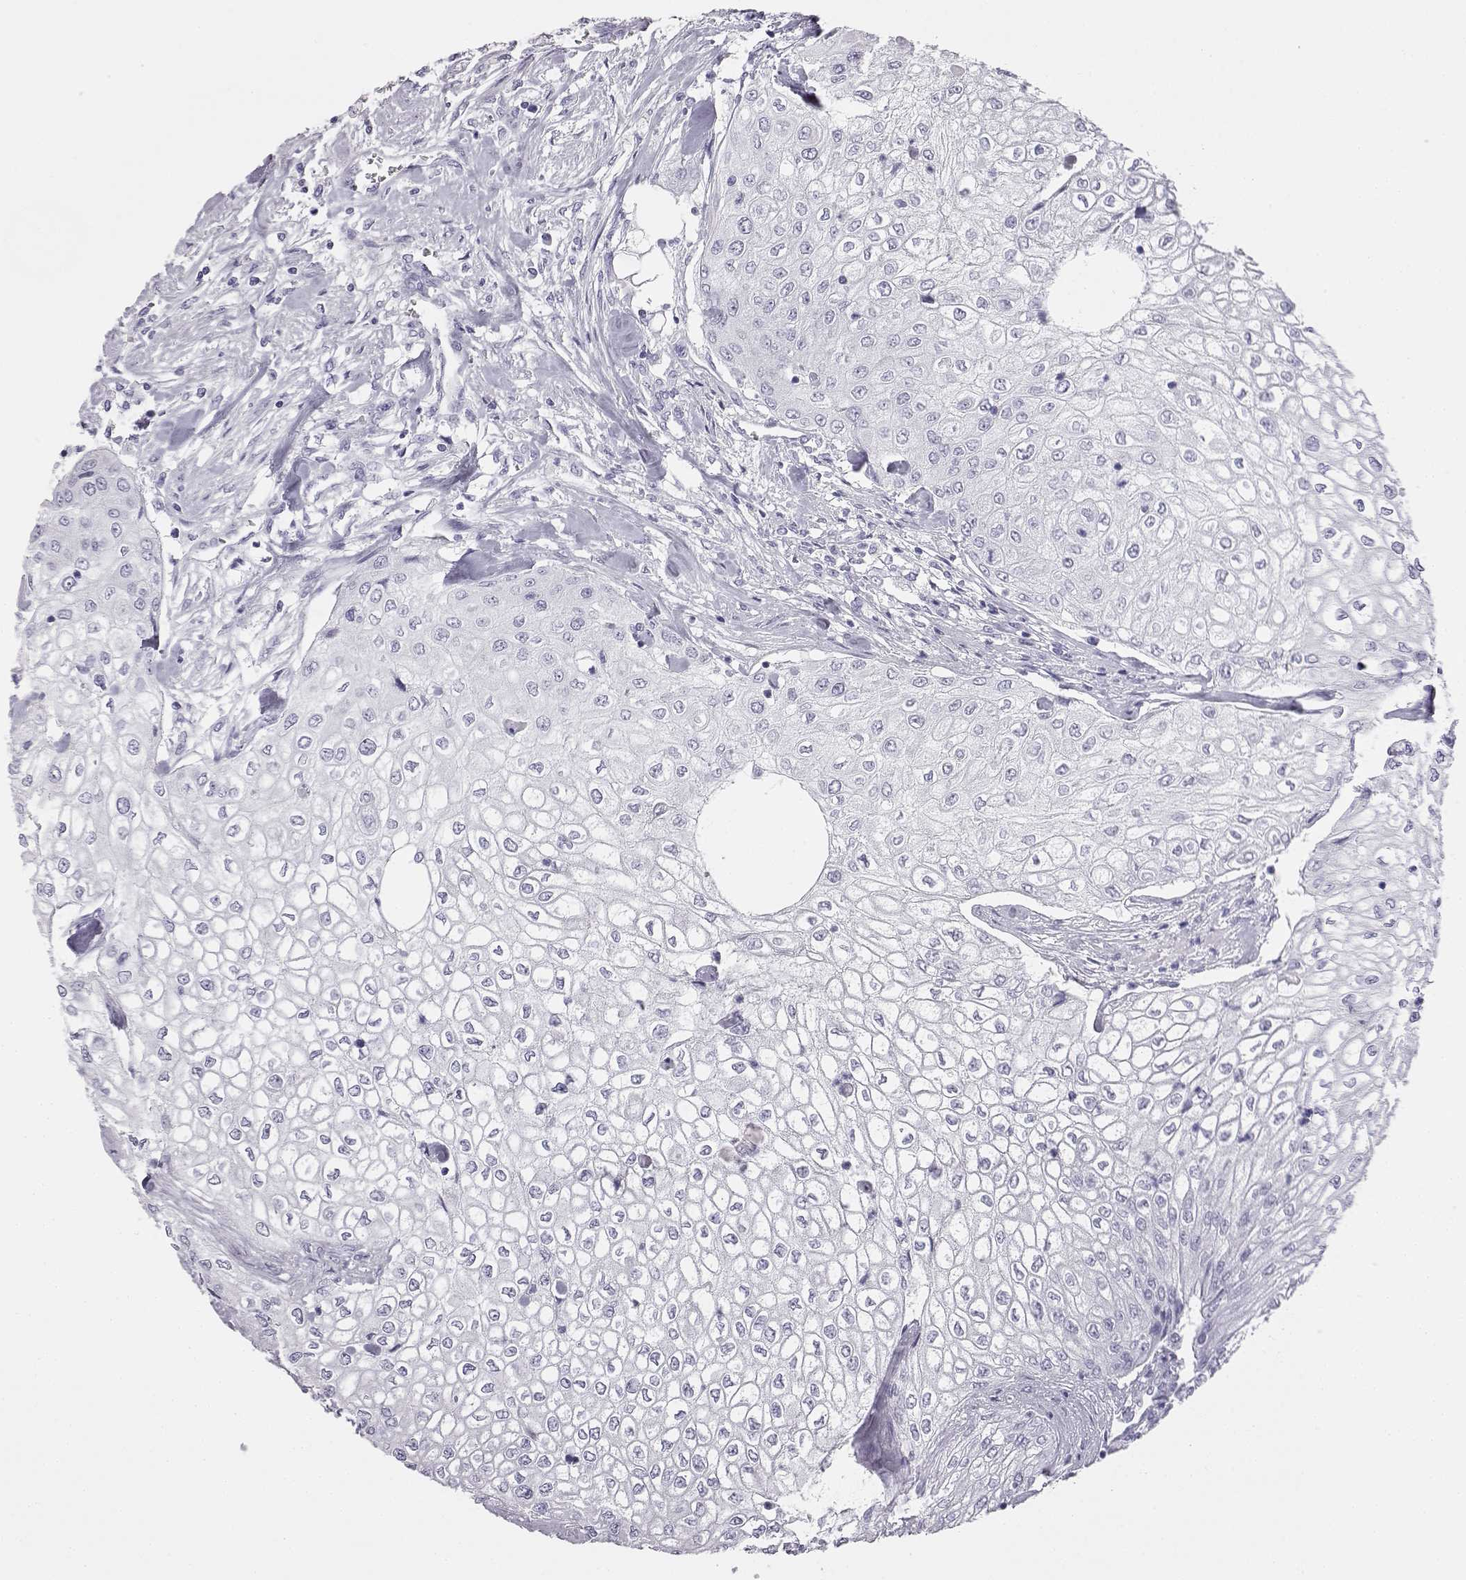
{"staining": {"intensity": "negative", "quantity": "none", "location": "none"}, "tissue": "urothelial cancer", "cell_type": "Tumor cells", "image_type": "cancer", "snomed": [{"axis": "morphology", "description": "Urothelial carcinoma, High grade"}, {"axis": "topography", "description": "Urinary bladder"}], "caption": "Tumor cells show no significant protein staining in urothelial cancer. (DAB (3,3'-diaminobenzidine) IHC visualized using brightfield microscopy, high magnification).", "gene": "VGF", "patient": {"sex": "male", "age": 62}}